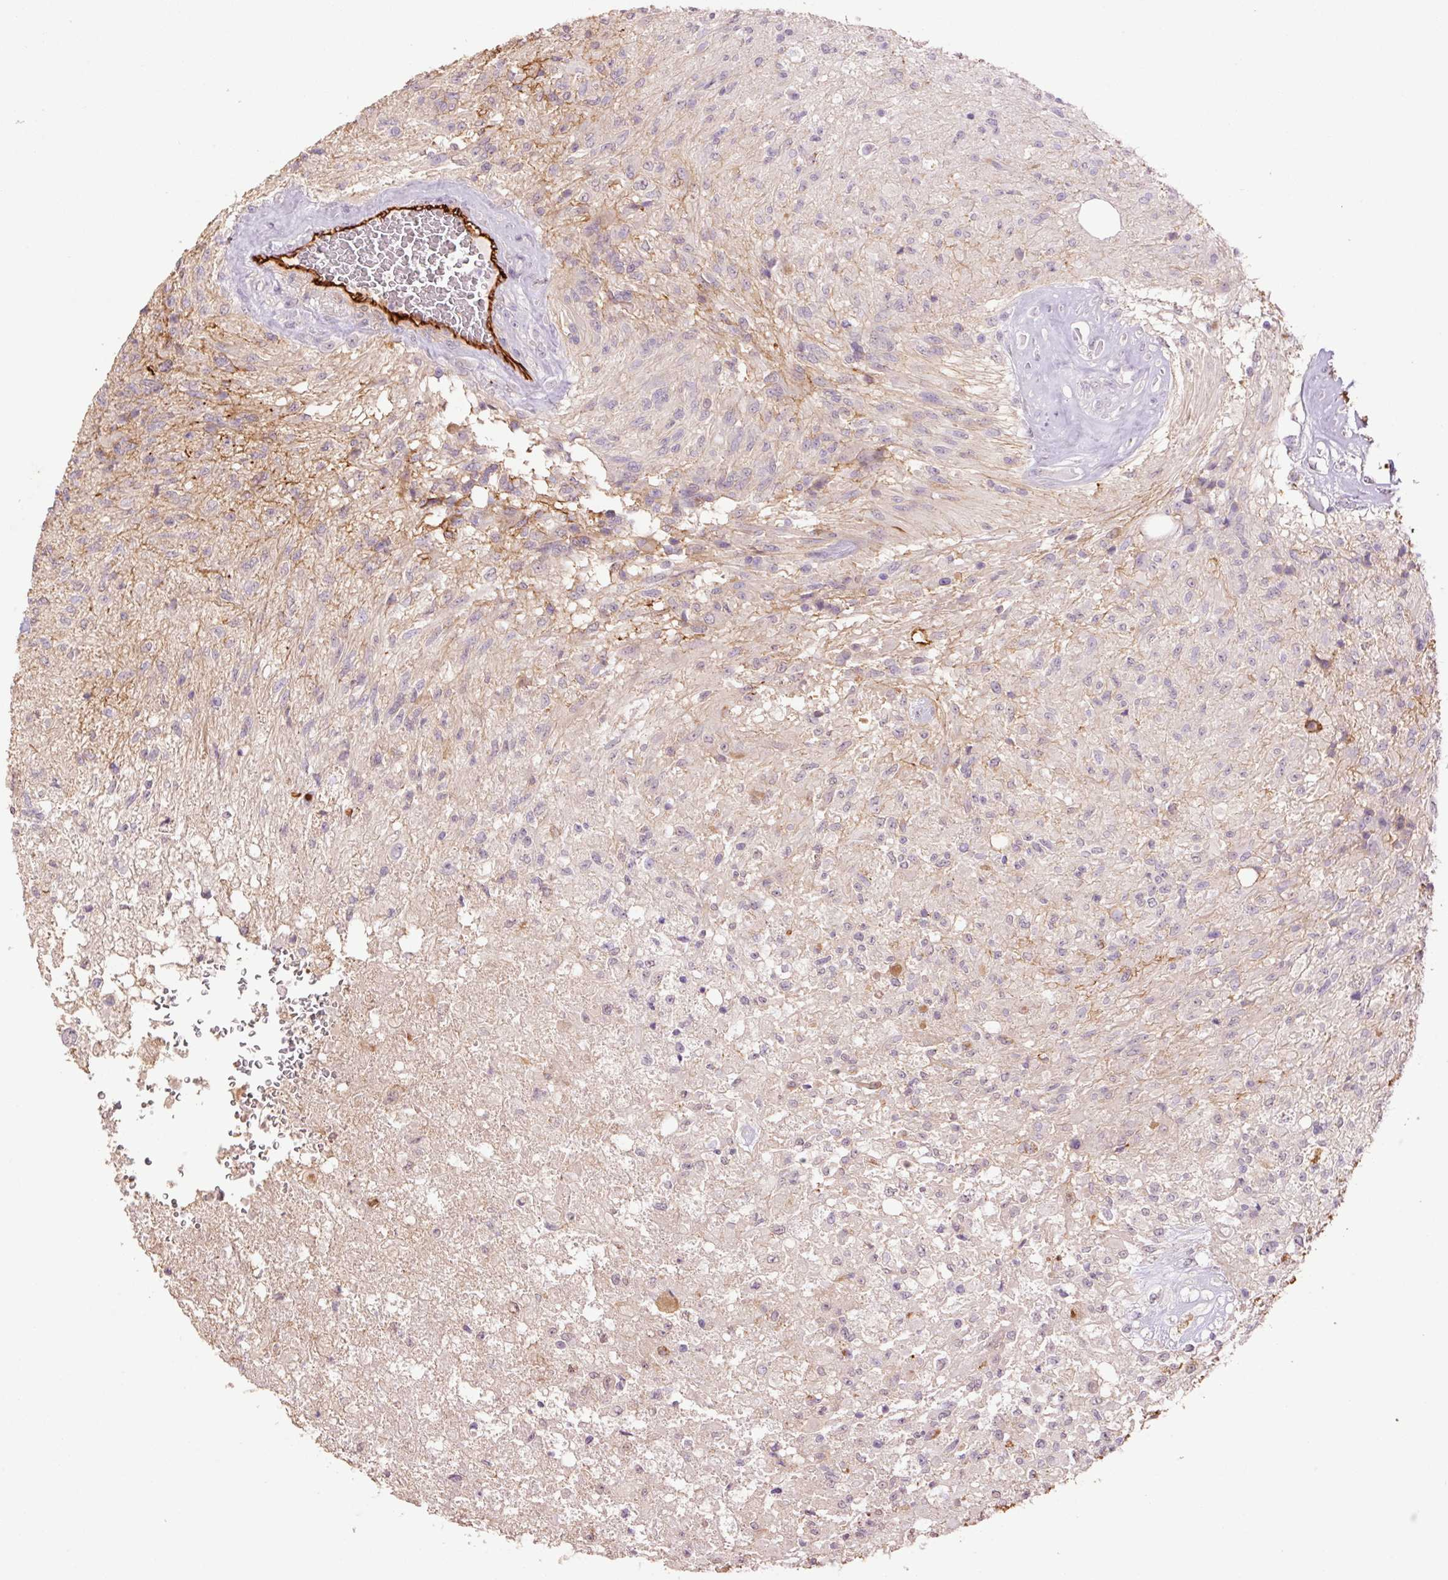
{"staining": {"intensity": "negative", "quantity": "none", "location": "none"}, "tissue": "glioma", "cell_type": "Tumor cells", "image_type": "cancer", "snomed": [{"axis": "morphology", "description": "Glioma, malignant, High grade"}, {"axis": "topography", "description": "Brain"}], "caption": "The immunohistochemistry micrograph has no significant staining in tumor cells of glioma tissue.", "gene": "SLC1A4", "patient": {"sex": "male", "age": 56}}